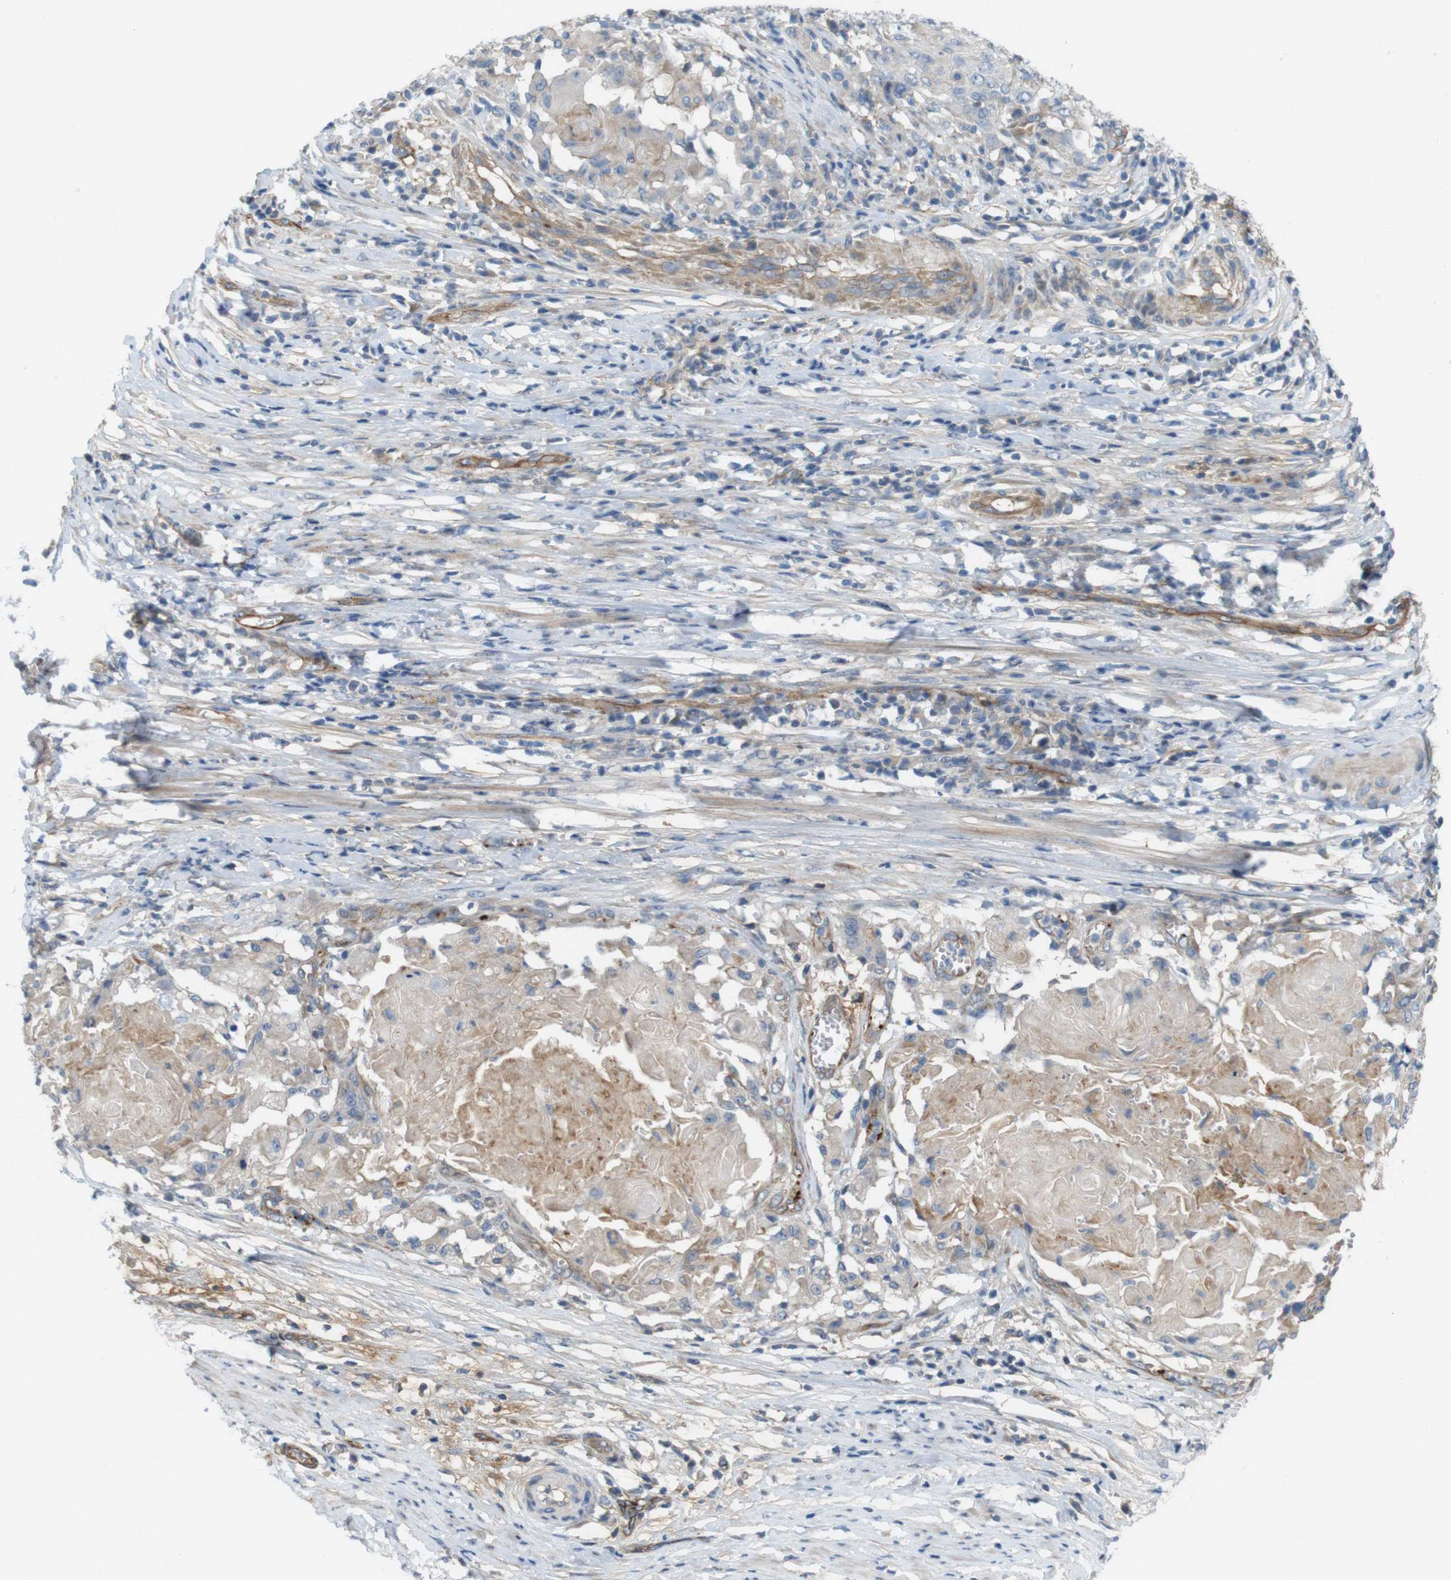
{"staining": {"intensity": "weak", "quantity": ">75%", "location": "cytoplasmic/membranous"}, "tissue": "cervical cancer", "cell_type": "Tumor cells", "image_type": "cancer", "snomed": [{"axis": "morphology", "description": "Squamous cell carcinoma, NOS"}, {"axis": "topography", "description": "Cervix"}], "caption": "This is a histology image of immunohistochemistry staining of squamous cell carcinoma (cervical), which shows weak staining in the cytoplasmic/membranous of tumor cells.", "gene": "BVES", "patient": {"sex": "female", "age": 39}}